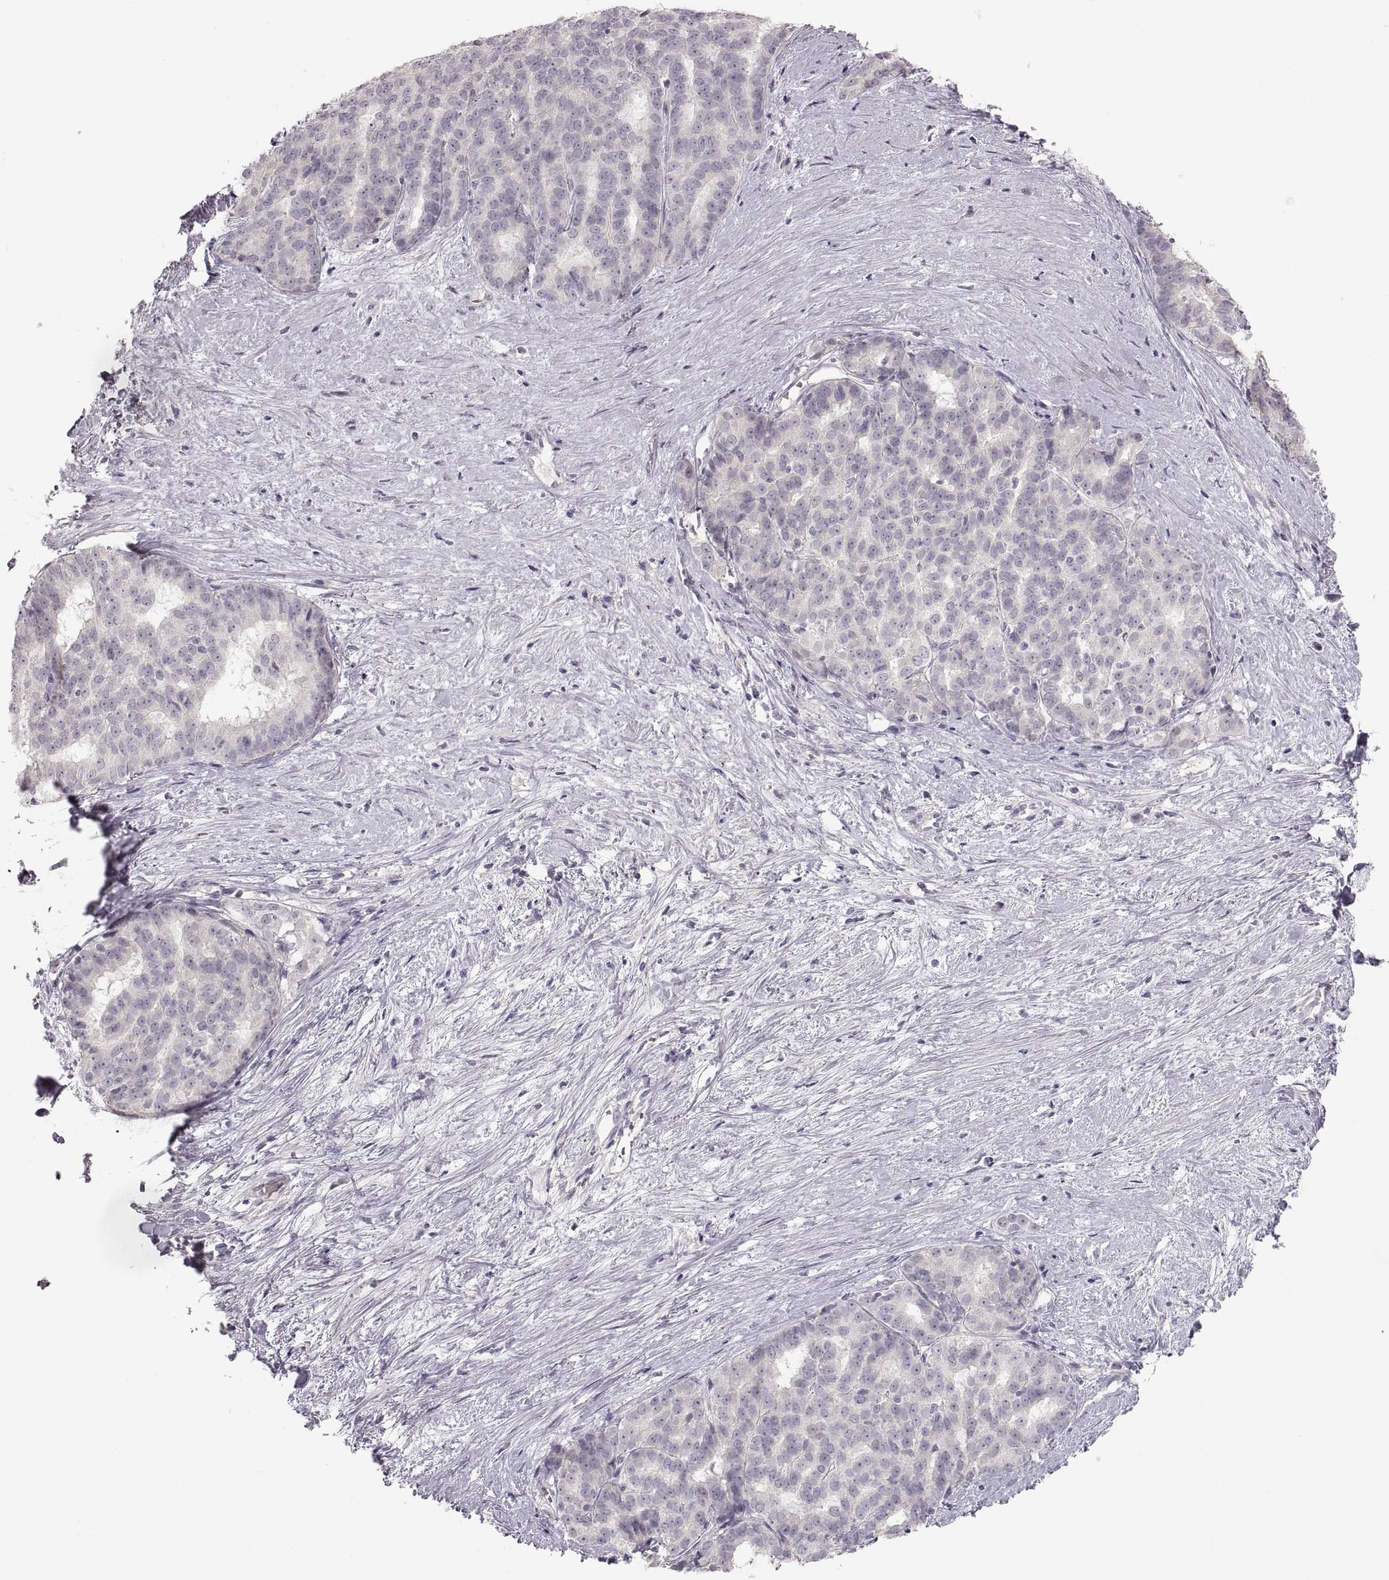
{"staining": {"intensity": "negative", "quantity": "none", "location": "none"}, "tissue": "liver cancer", "cell_type": "Tumor cells", "image_type": "cancer", "snomed": [{"axis": "morphology", "description": "Cholangiocarcinoma"}, {"axis": "topography", "description": "Liver"}], "caption": "An immunohistochemistry (IHC) photomicrograph of liver cancer (cholangiocarcinoma) is shown. There is no staining in tumor cells of liver cancer (cholangiocarcinoma).", "gene": "PCSK2", "patient": {"sex": "female", "age": 47}}